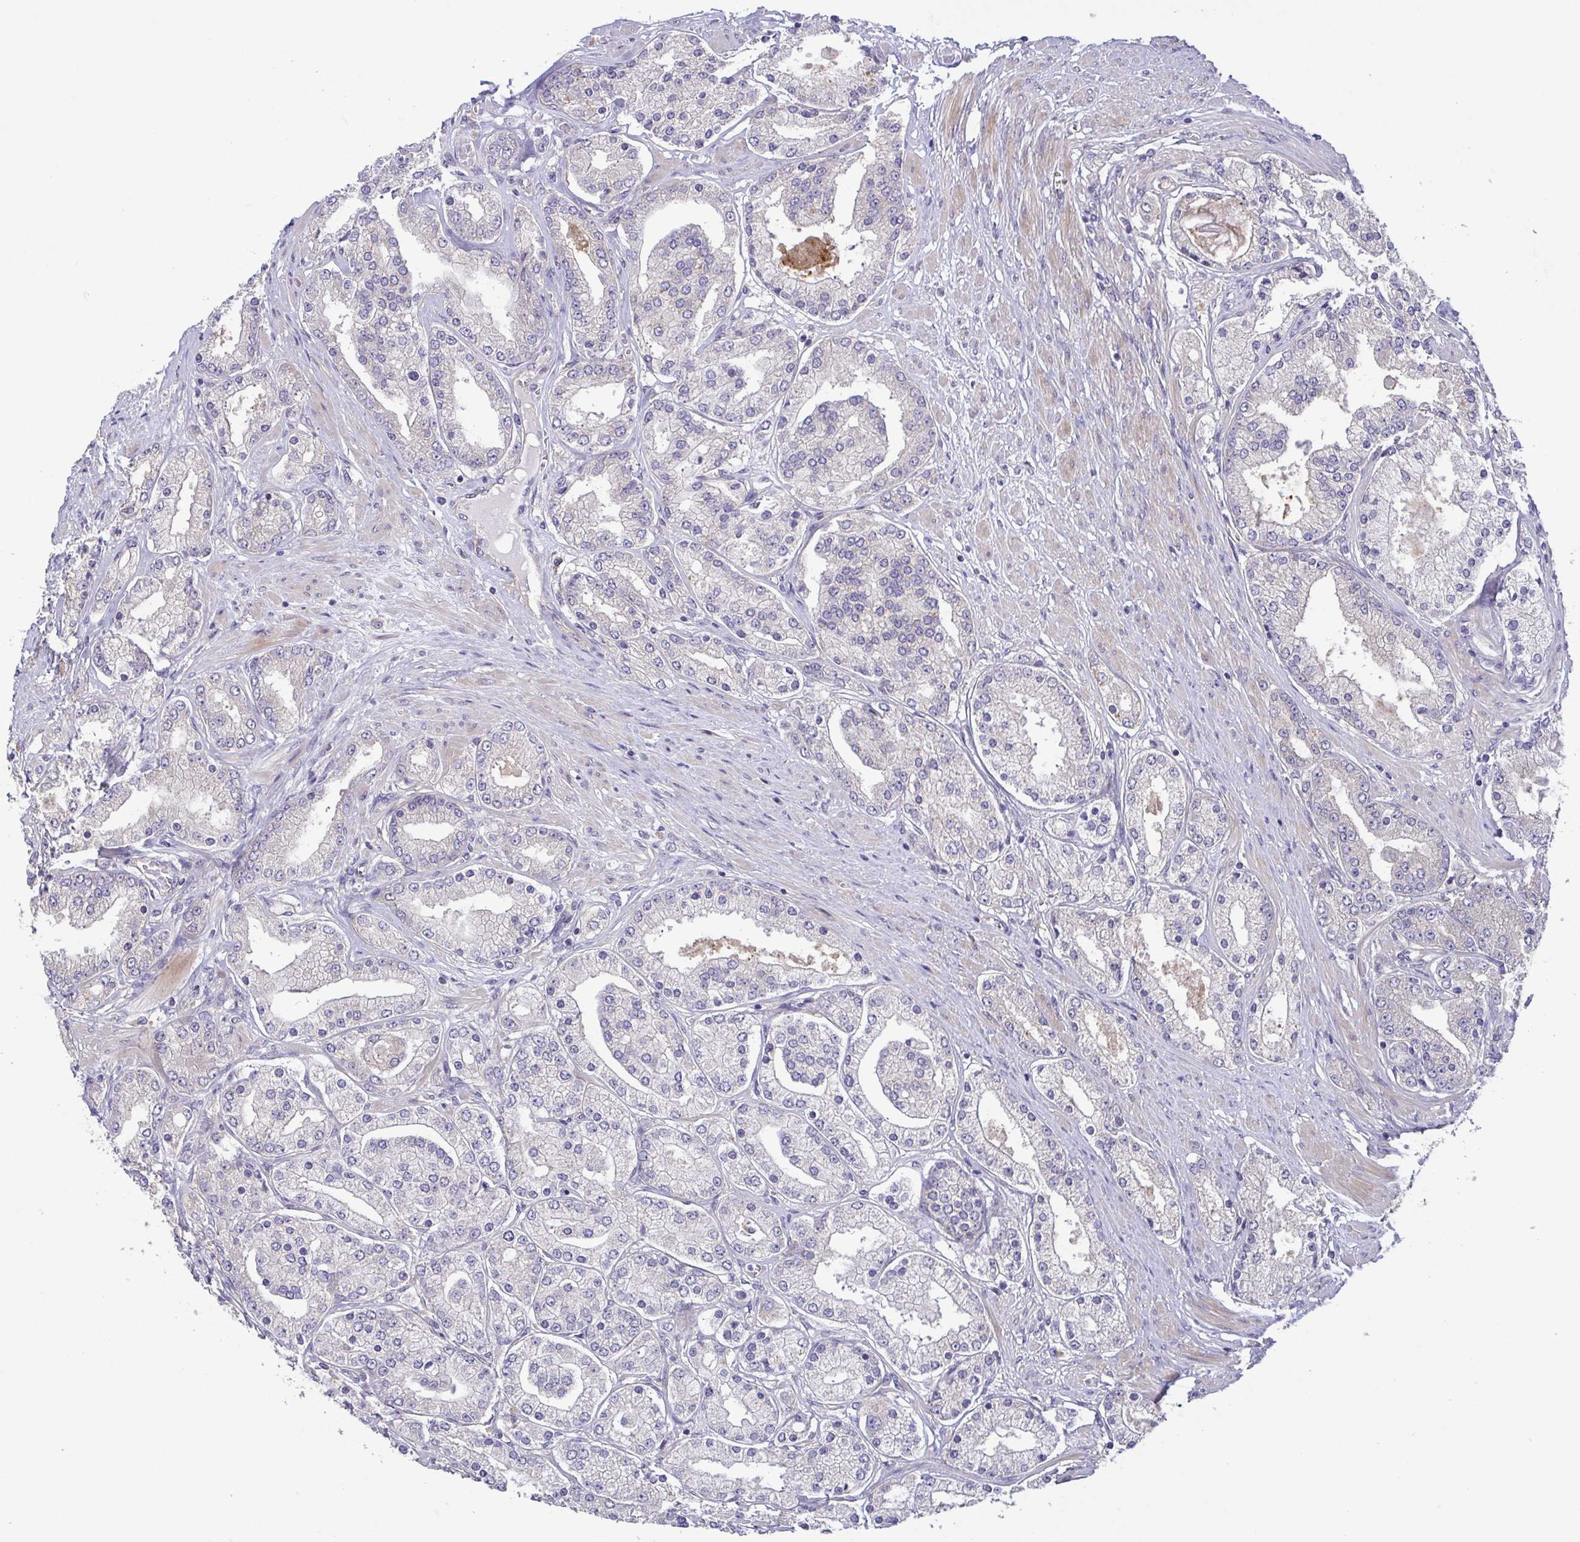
{"staining": {"intensity": "negative", "quantity": "none", "location": "none"}, "tissue": "prostate cancer", "cell_type": "Tumor cells", "image_type": "cancer", "snomed": [{"axis": "morphology", "description": "Adenocarcinoma, High grade"}, {"axis": "topography", "description": "Prostate"}], "caption": "Tumor cells show no significant protein staining in adenocarcinoma (high-grade) (prostate).", "gene": "LMF2", "patient": {"sex": "male", "age": 67}}